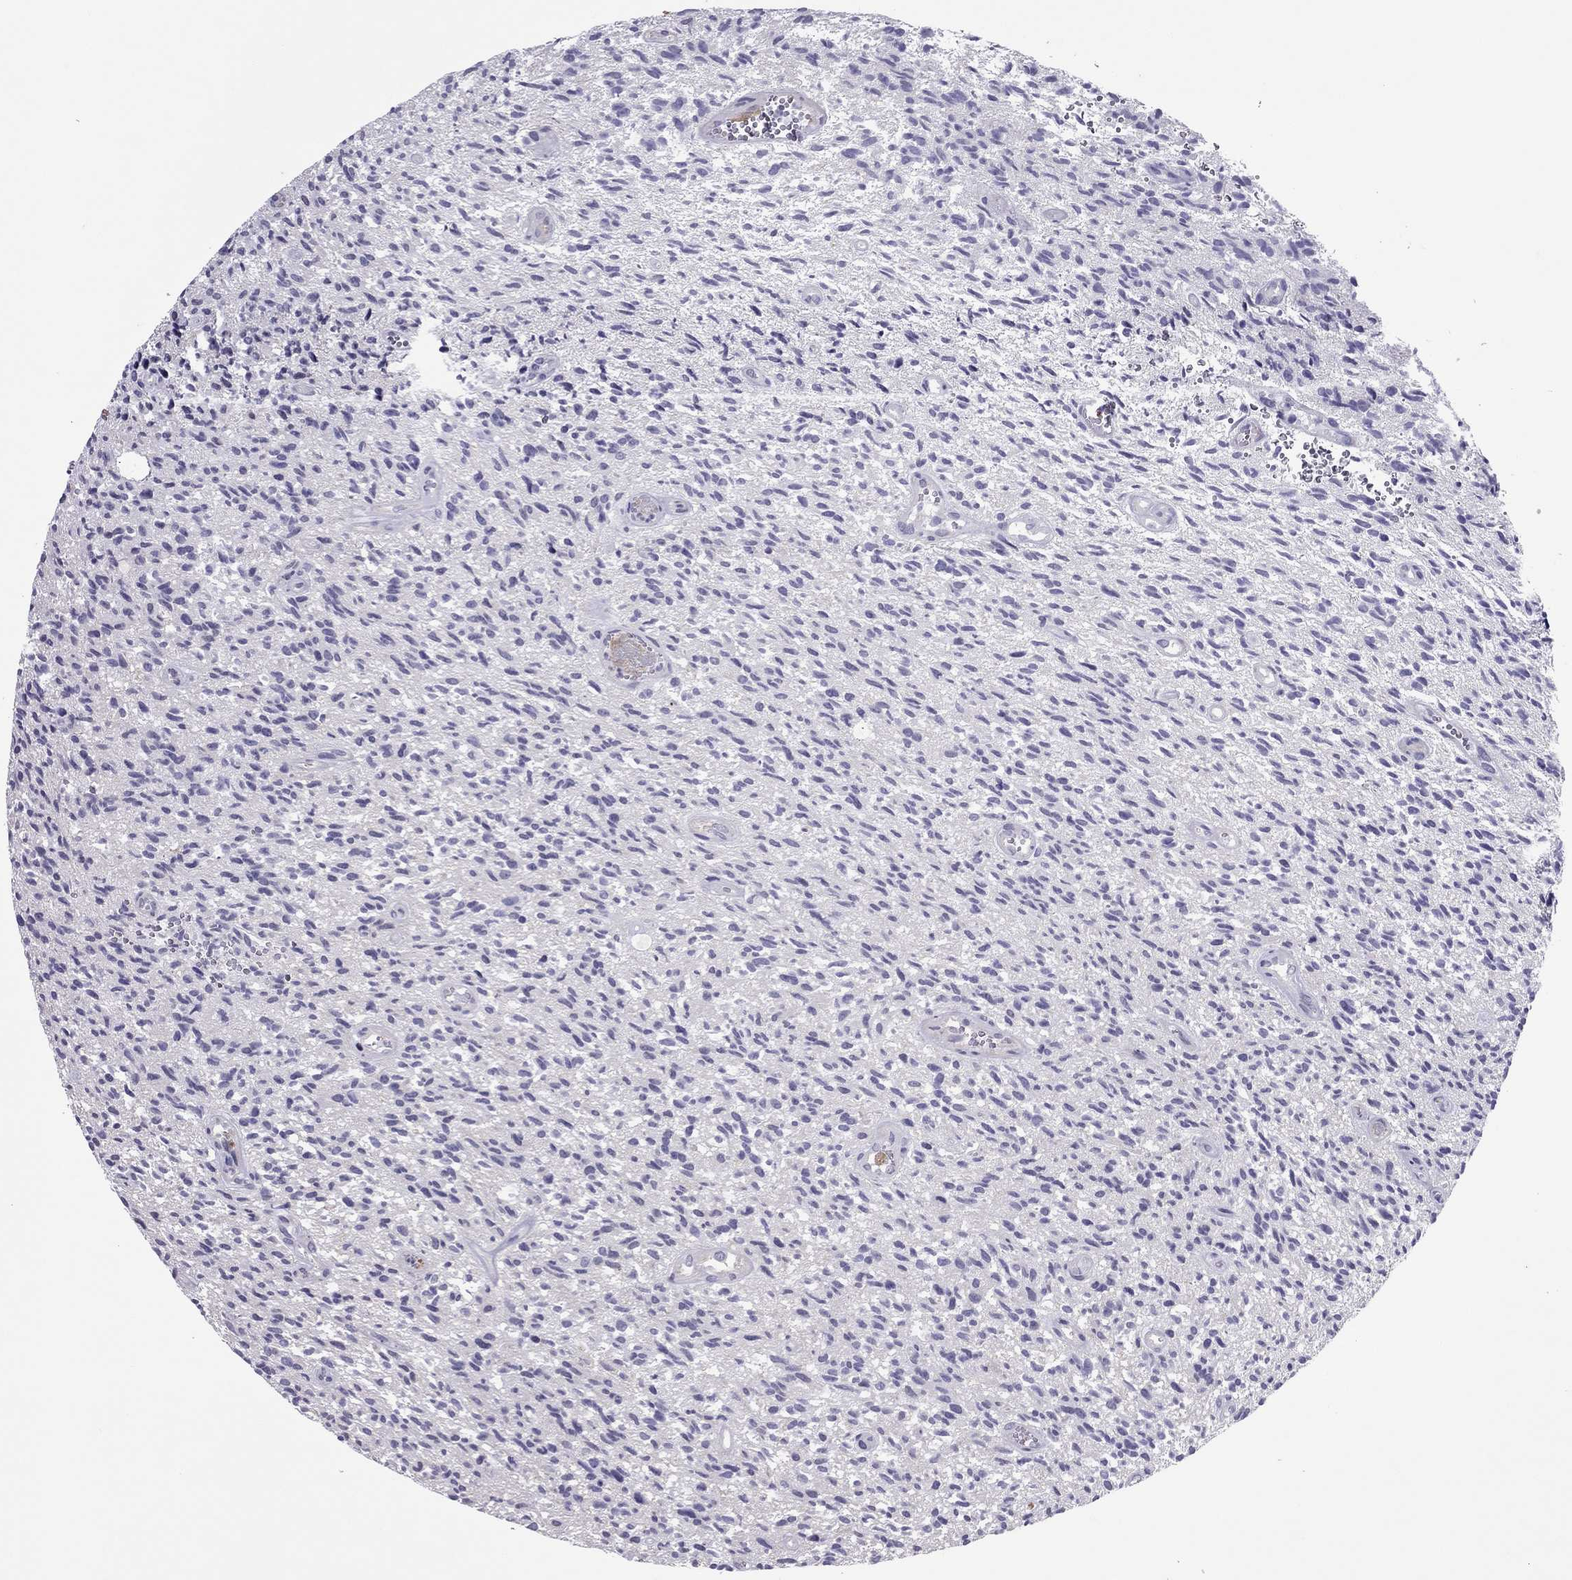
{"staining": {"intensity": "negative", "quantity": "none", "location": "none"}, "tissue": "glioma", "cell_type": "Tumor cells", "image_type": "cancer", "snomed": [{"axis": "morphology", "description": "Glioma, malignant, High grade"}, {"axis": "topography", "description": "Brain"}], "caption": "Malignant glioma (high-grade) stained for a protein using immunohistochemistry shows no positivity tumor cells.", "gene": "SLC16A8", "patient": {"sex": "male", "age": 64}}